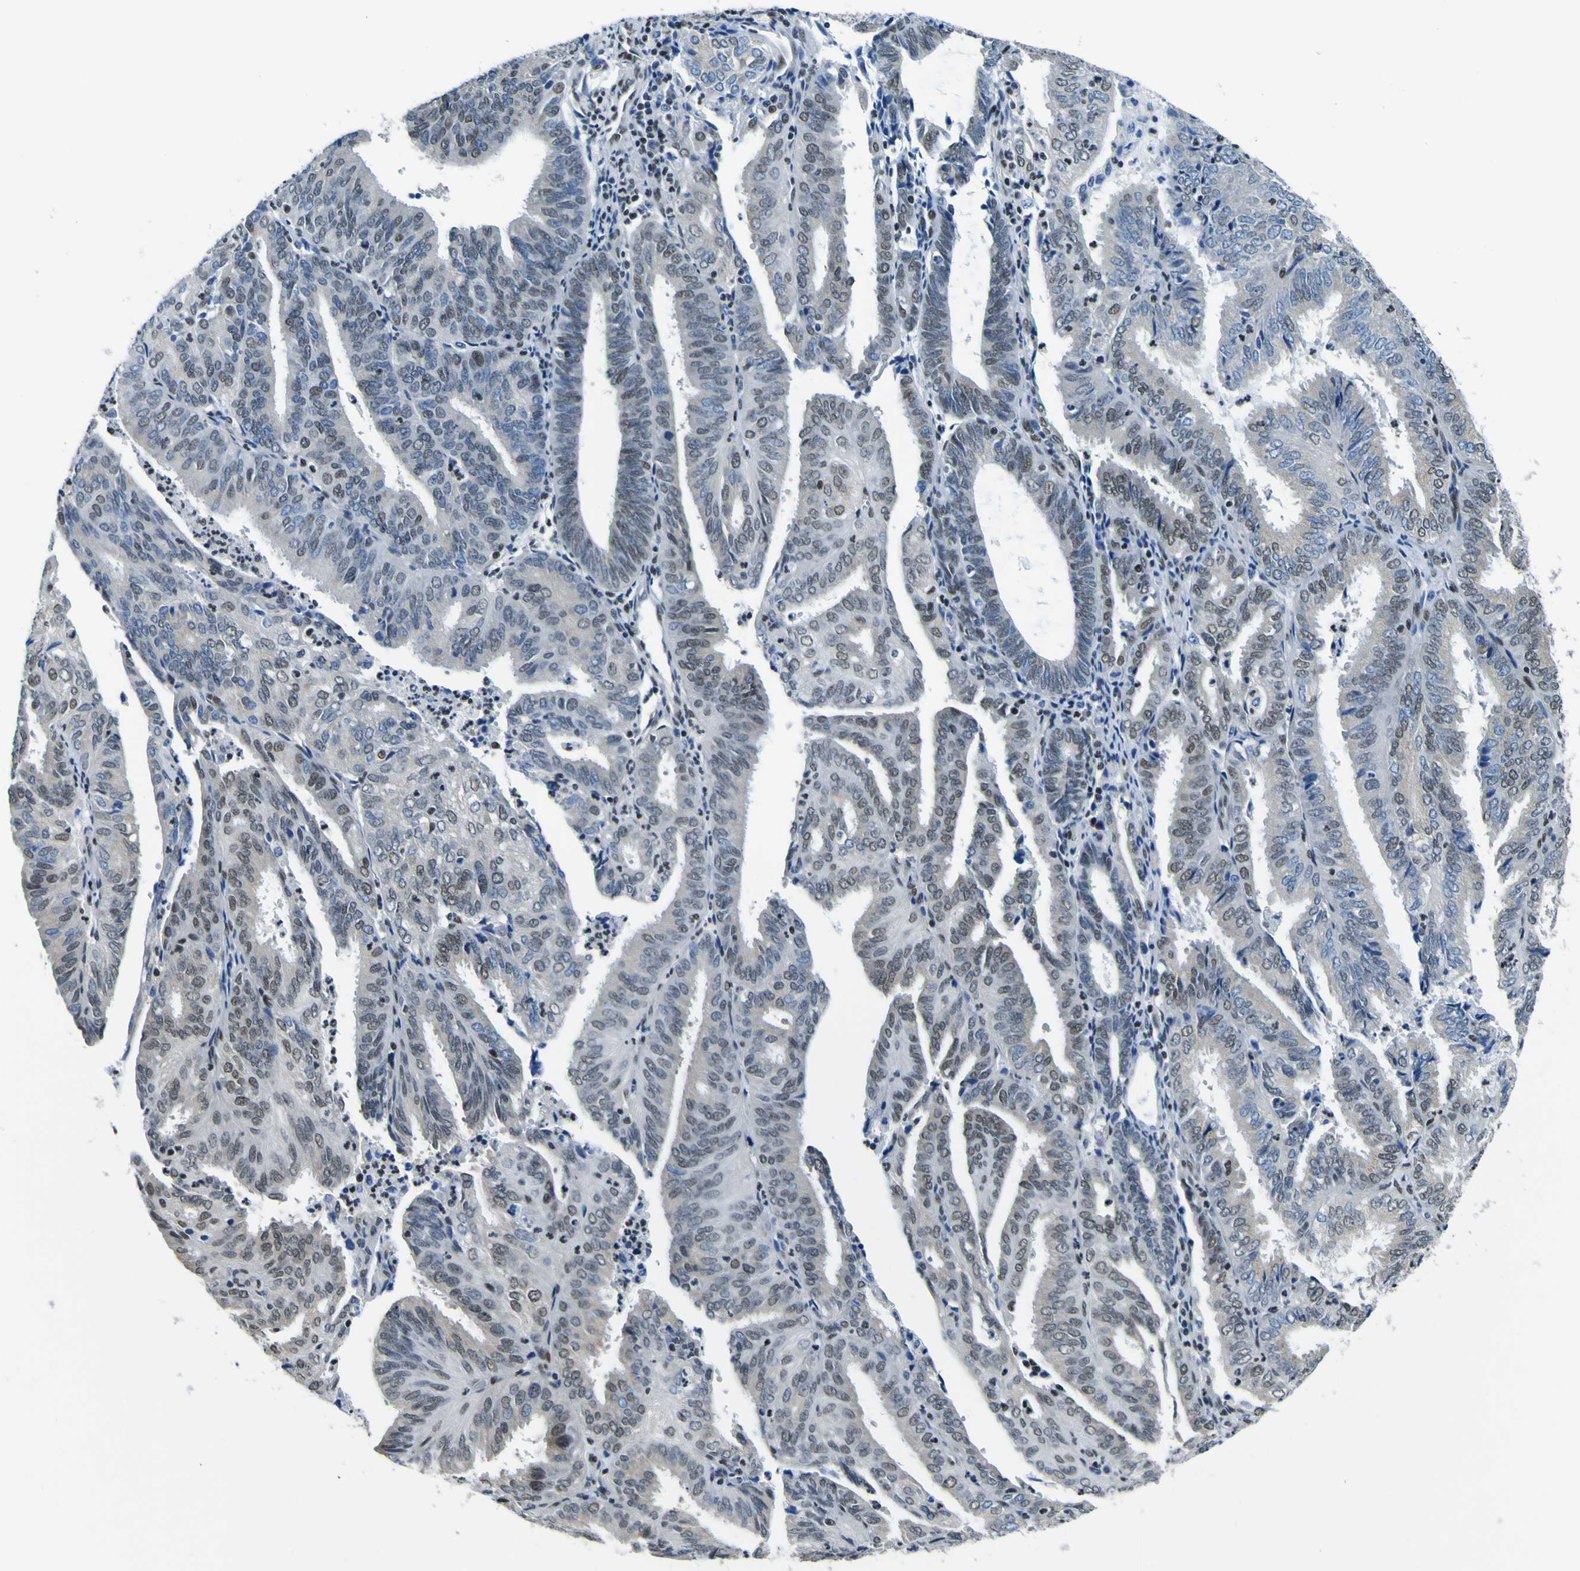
{"staining": {"intensity": "weak", "quantity": ">75%", "location": "nuclear"}, "tissue": "endometrial cancer", "cell_type": "Tumor cells", "image_type": "cancer", "snomed": [{"axis": "morphology", "description": "Adenocarcinoma, NOS"}, {"axis": "topography", "description": "Uterus"}], "caption": "Weak nuclear protein staining is present in about >75% of tumor cells in endometrial cancer.", "gene": "SP1", "patient": {"sex": "female", "age": 60}}